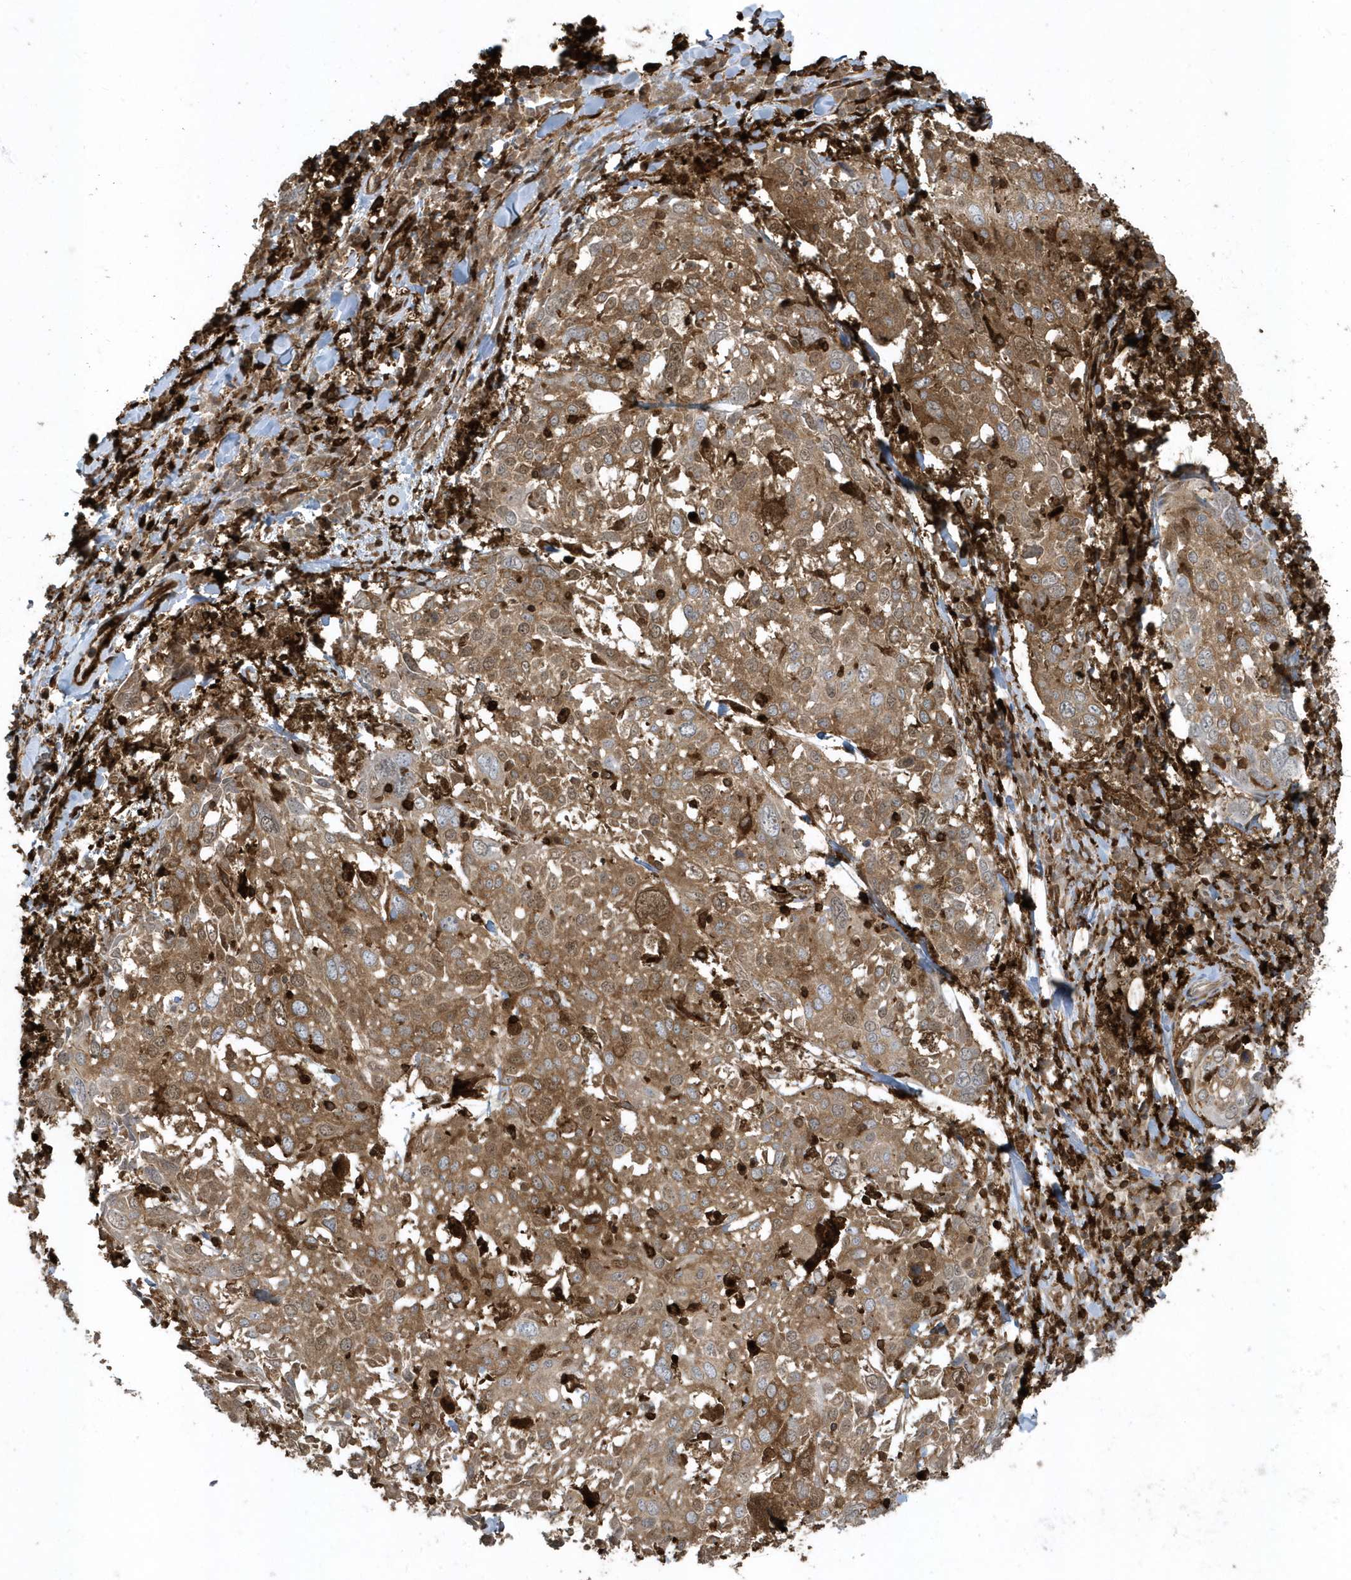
{"staining": {"intensity": "moderate", "quantity": ">75%", "location": "cytoplasmic/membranous"}, "tissue": "lung cancer", "cell_type": "Tumor cells", "image_type": "cancer", "snomed": [{"axis": "morphology", "description": "Squamous cell carcinoma, NOS"}, {"axis": "topography", "description": "Lung"}], "caption": "Lung squamous cell carcinoma stained with IHC demonstrates moderate cytoplasmic/membranous positivity in about >75% of tumor cells.", "gene": "CLCN6", "patient": {"sex": "male", "age": 65}}